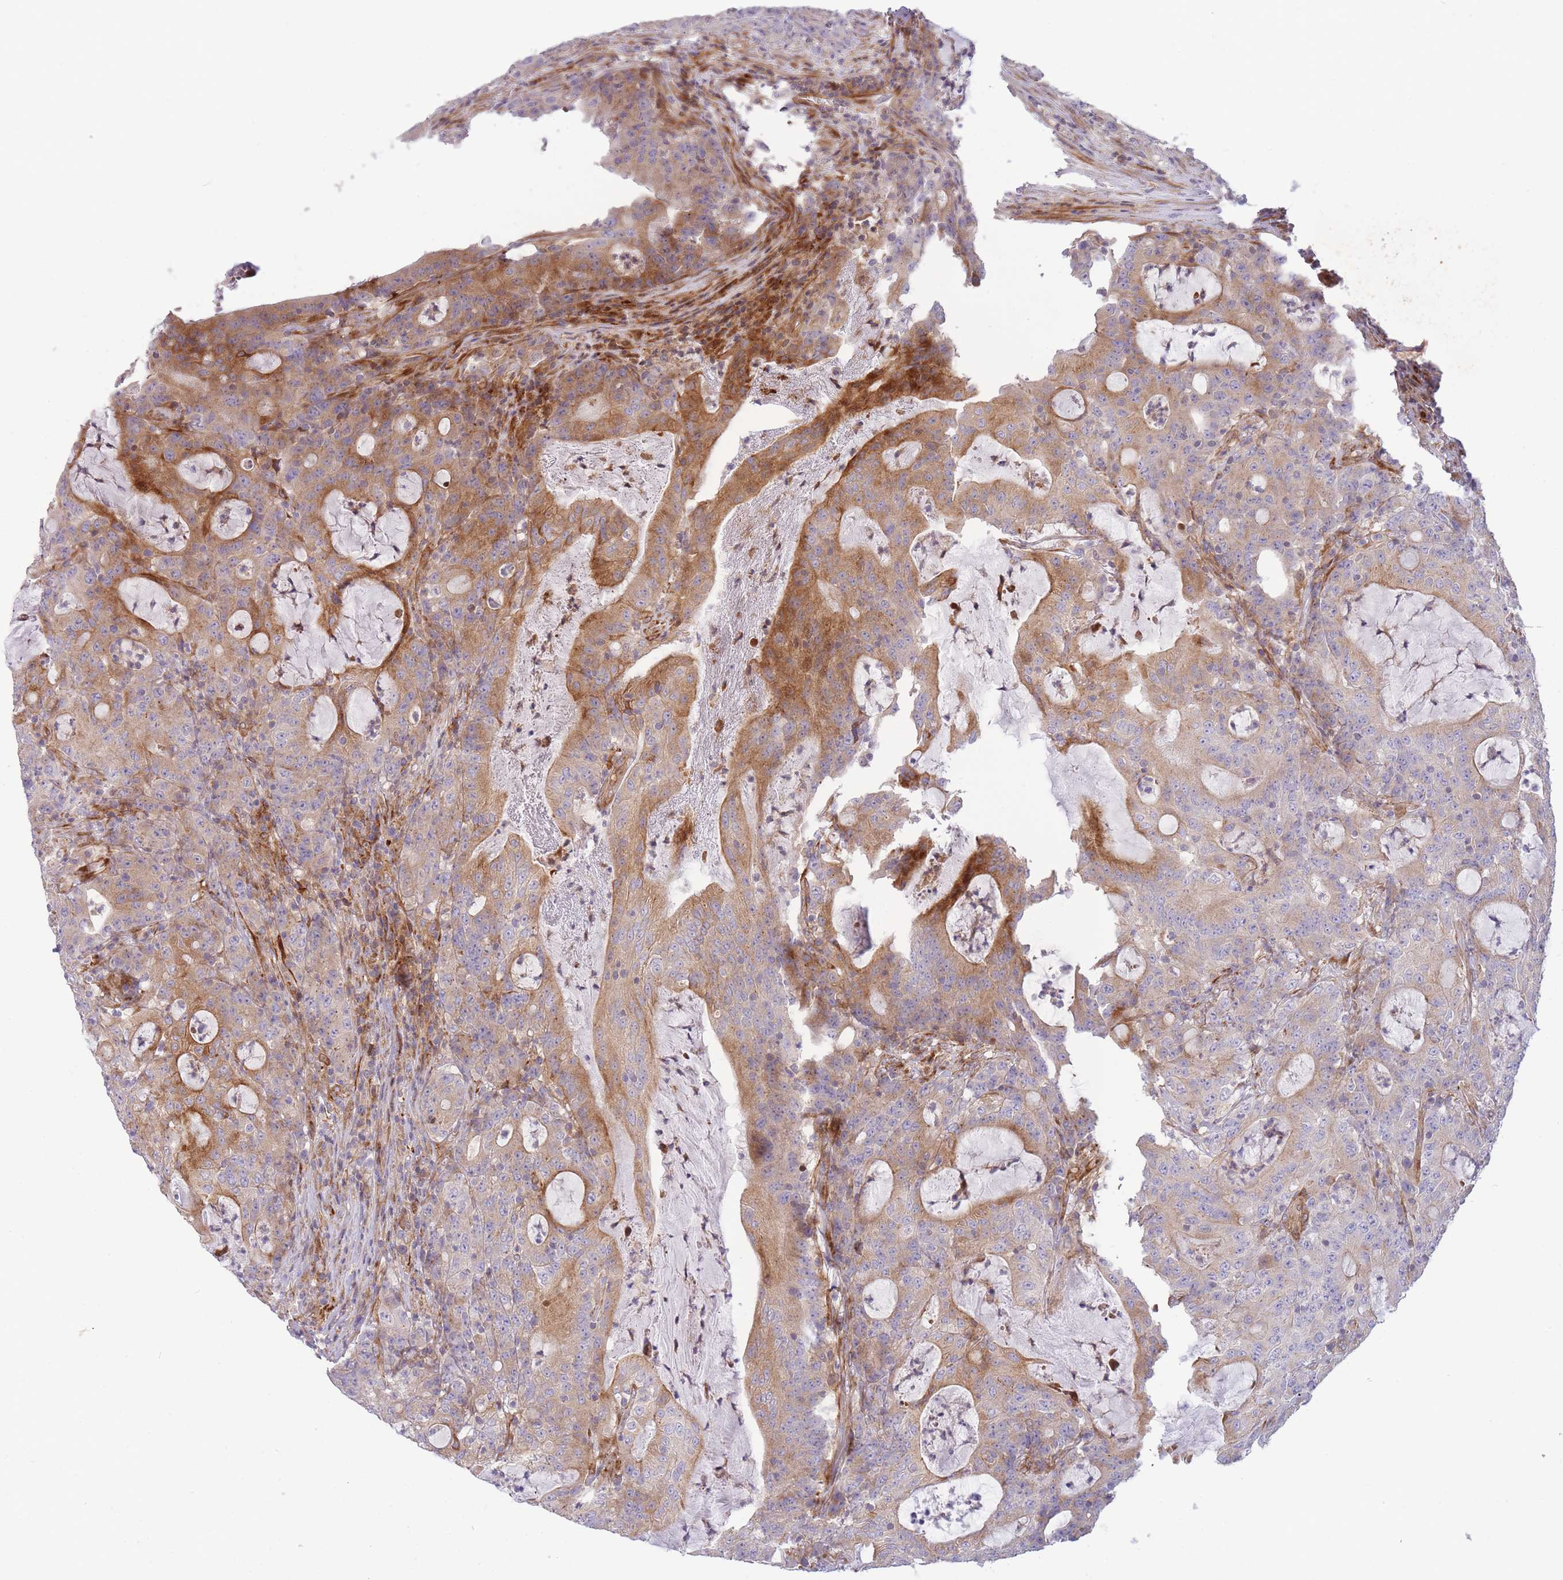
{"staining": {"intensity": "moderate", "quantity": "25%-75%", "location": "cytoplasmic/membranous"}, "tissue": "colorectal cancer", "cell_type": "Tumor cells", "image_type": "cancer", "snomed": [{"axis": "morphology", "description": "Adenocarcinoma, NOS"}, {"axis": "topography", "description": "Colon"}], "caption": "There is medium levels of moderate cytoplasmic/membranous expression in tumor cells of colorectal adenocarcinoma, as demonstrated by immunohistochemical staining (brown color).", "gene": "ATP5MC2", "patient": {"sex": "male", "age": 83}}